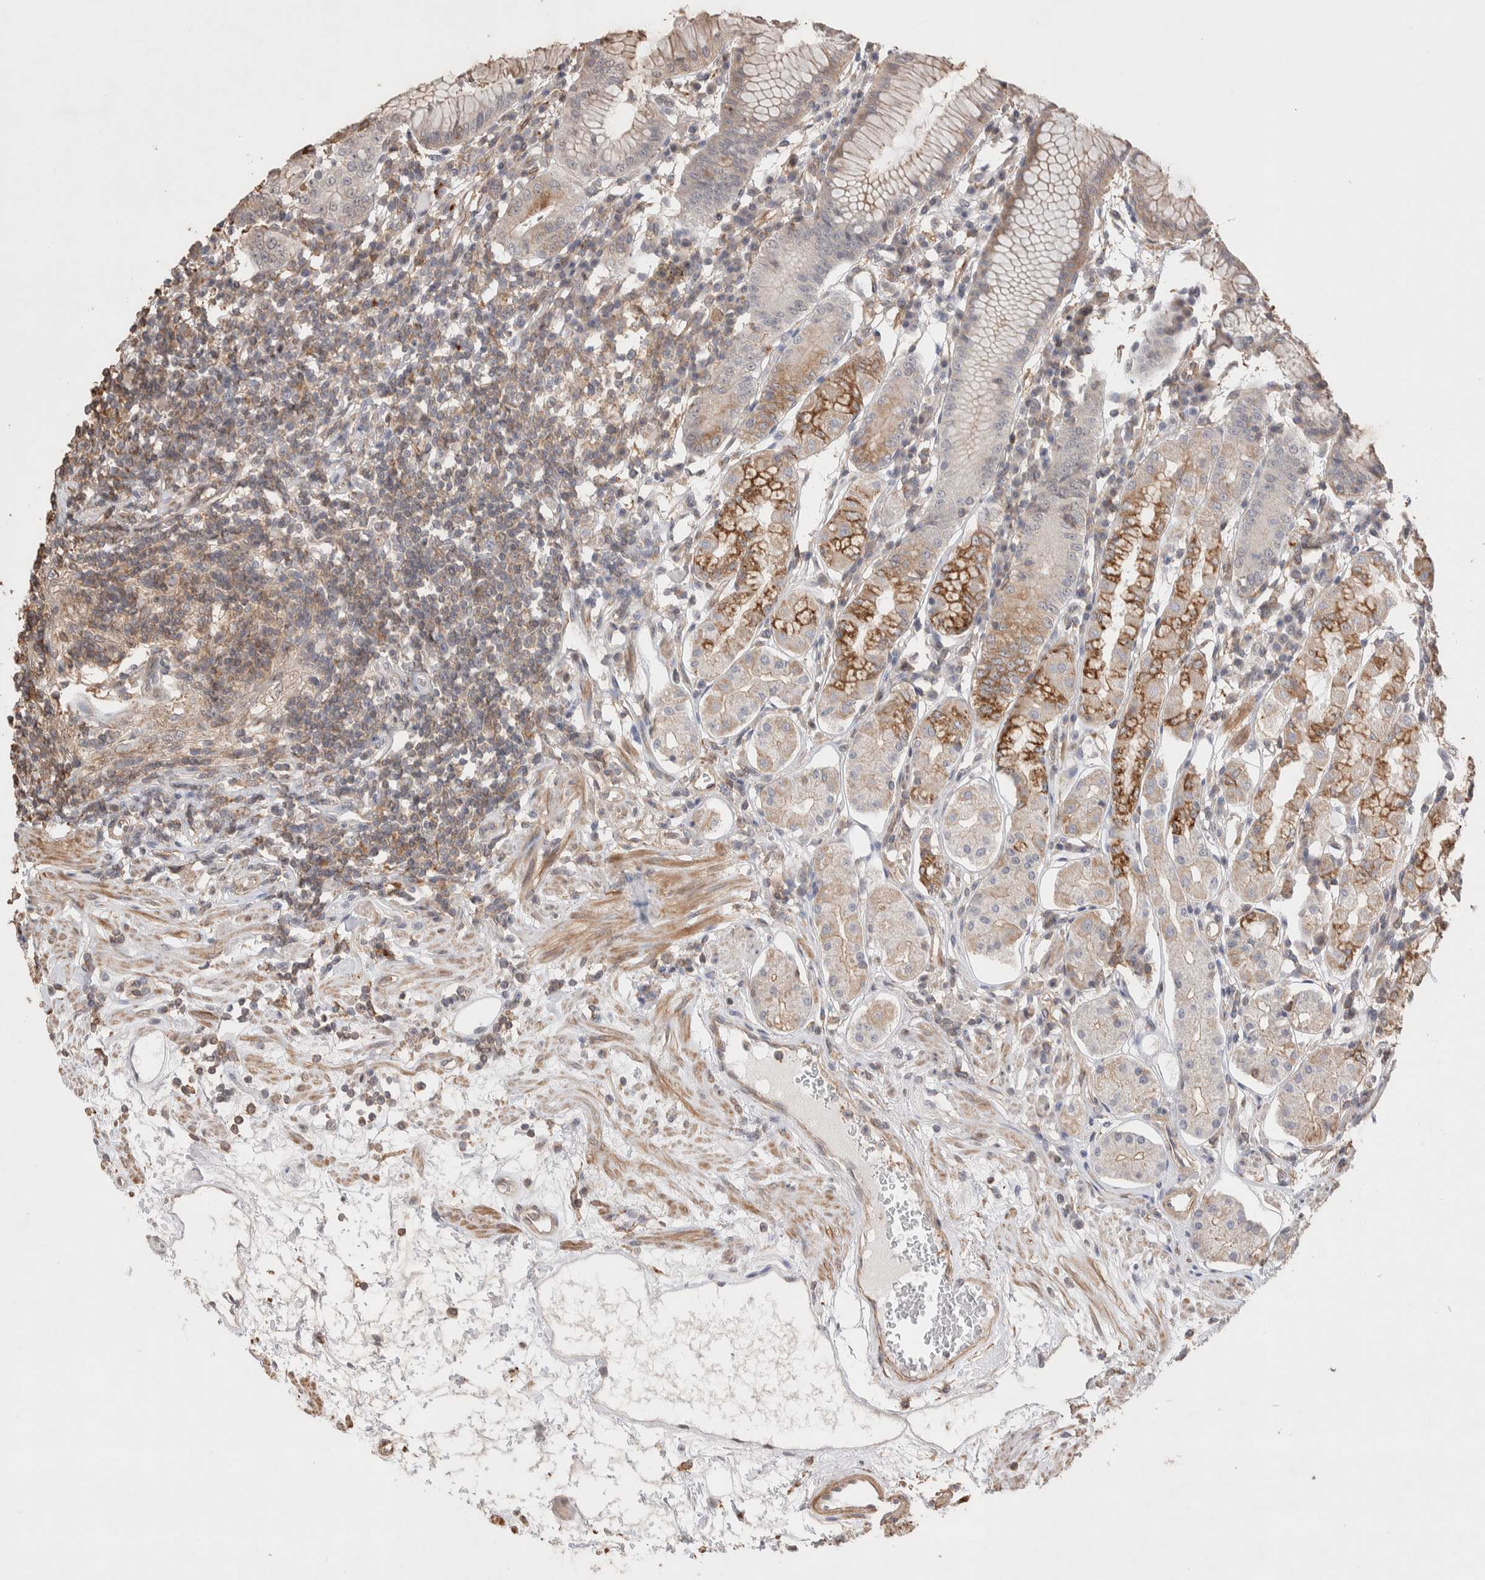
{"staining": {"intensity": "moderate", "quantity": "25%-75%", "location": "cytoplasmic/membranous"}, "tissue": "stomach", "cell_type": "Glandular cells", "image_type": "normal", "snomed": [{"axis": "morphology", "description": "Normal tissue, NOS"}, {"axis": "topography", "description": "Stomach"}, {"axis": "topography", "description": "Stomach, lower"}], "caption": "Brown immunohistochemical staining in benign human stomach shows moderate cytoplasmic/membranous positivity in about 25%-75% of glandular cells.", "gene": "ZNF704", "patient": {"sex": "female", "age": 56}}